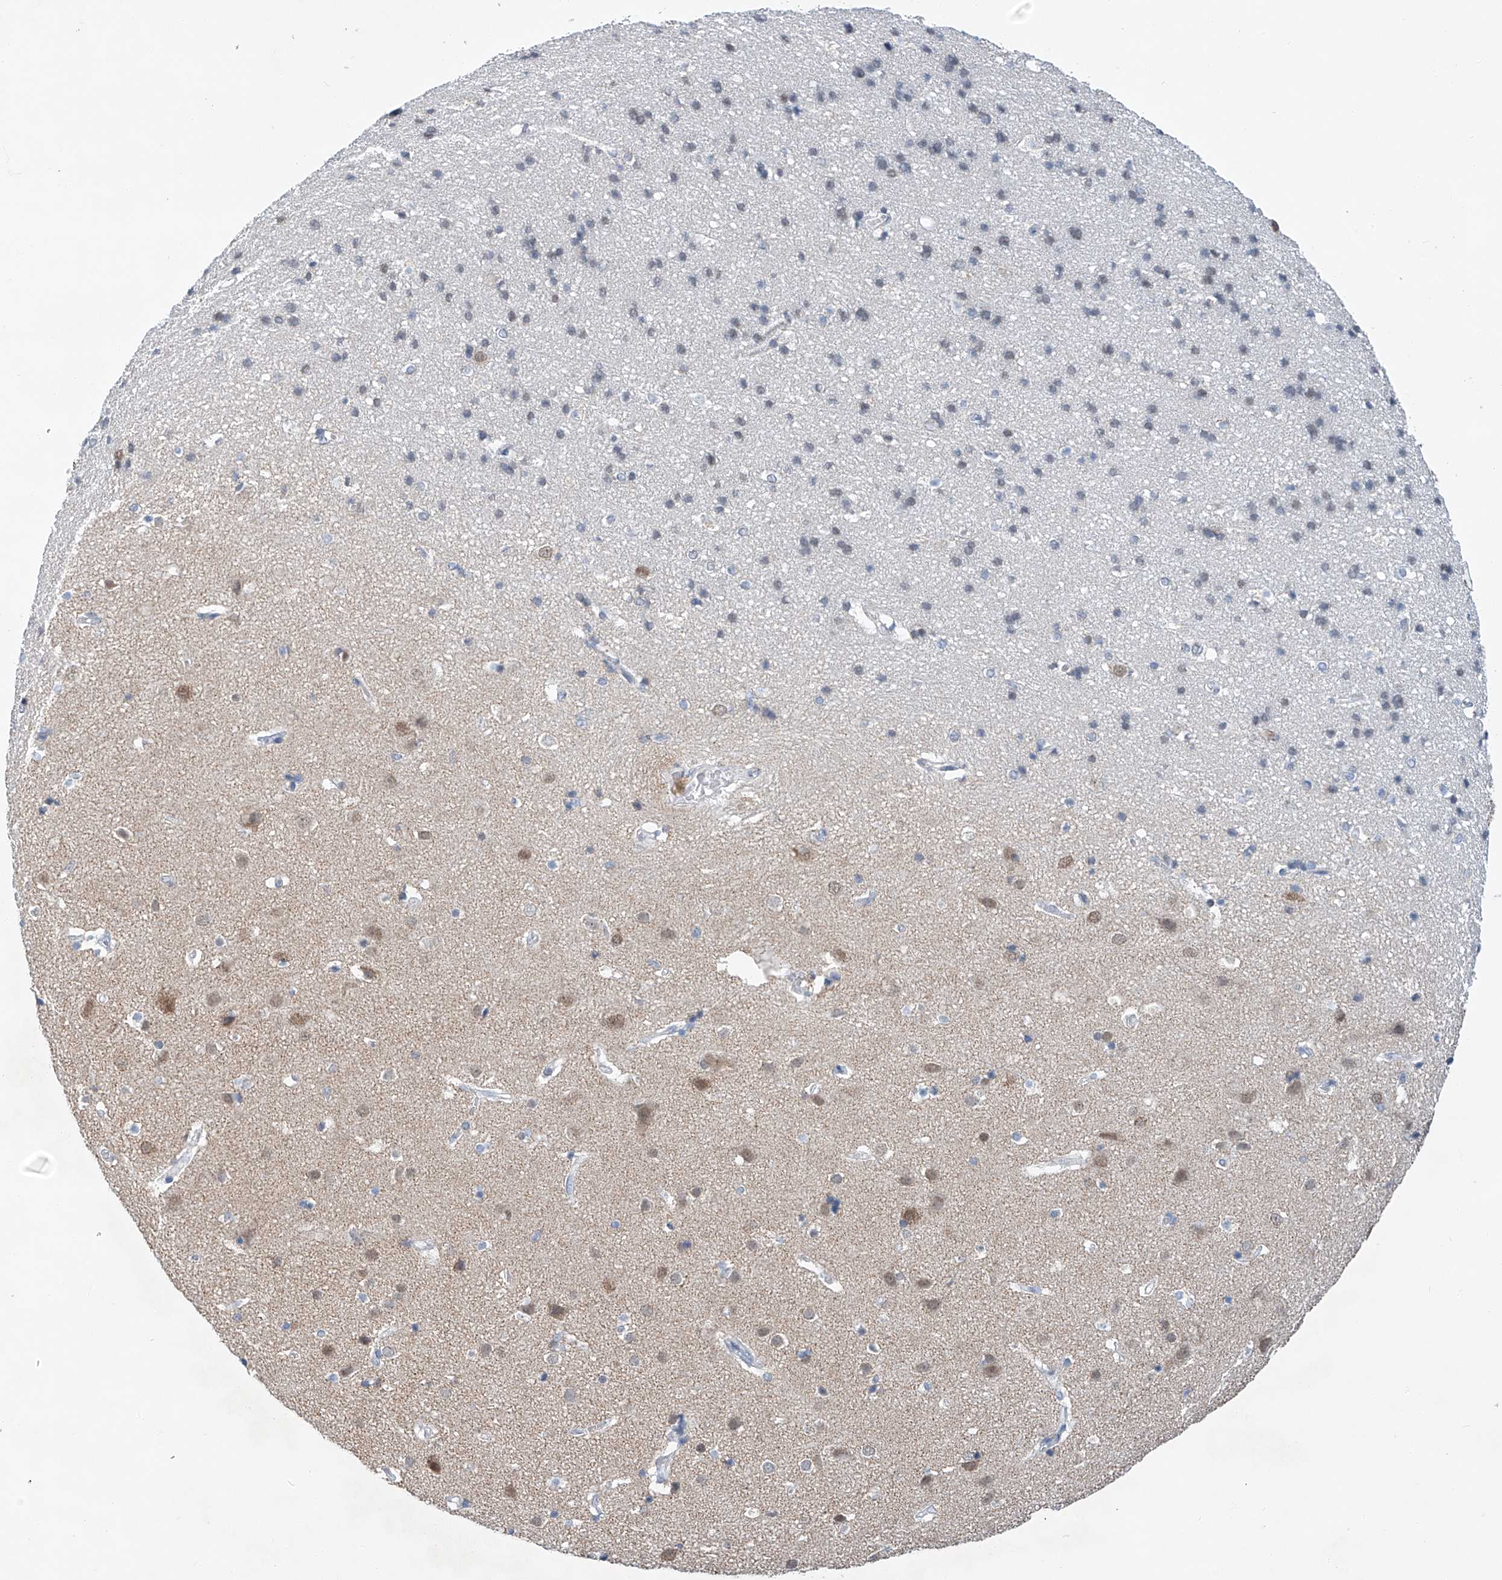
{"staining": {"intensity": "negative", "quantity": "none", "location": "none"}, "tissue": "cerebral cortex", "cell_type": "Endothelial cells", "image_type": "normal", "snomed": [{"axis": "morphology", "description": "Normal tissue, NOS"}, {"axis": "topography", "description": "Cerebral cortex"}], "caption": "Cerebral cortex stained for a protein using IHC displays no positivity endothelial cells.", "gene": "KLF15", "patient": {"sex": "male", "age": 54}}